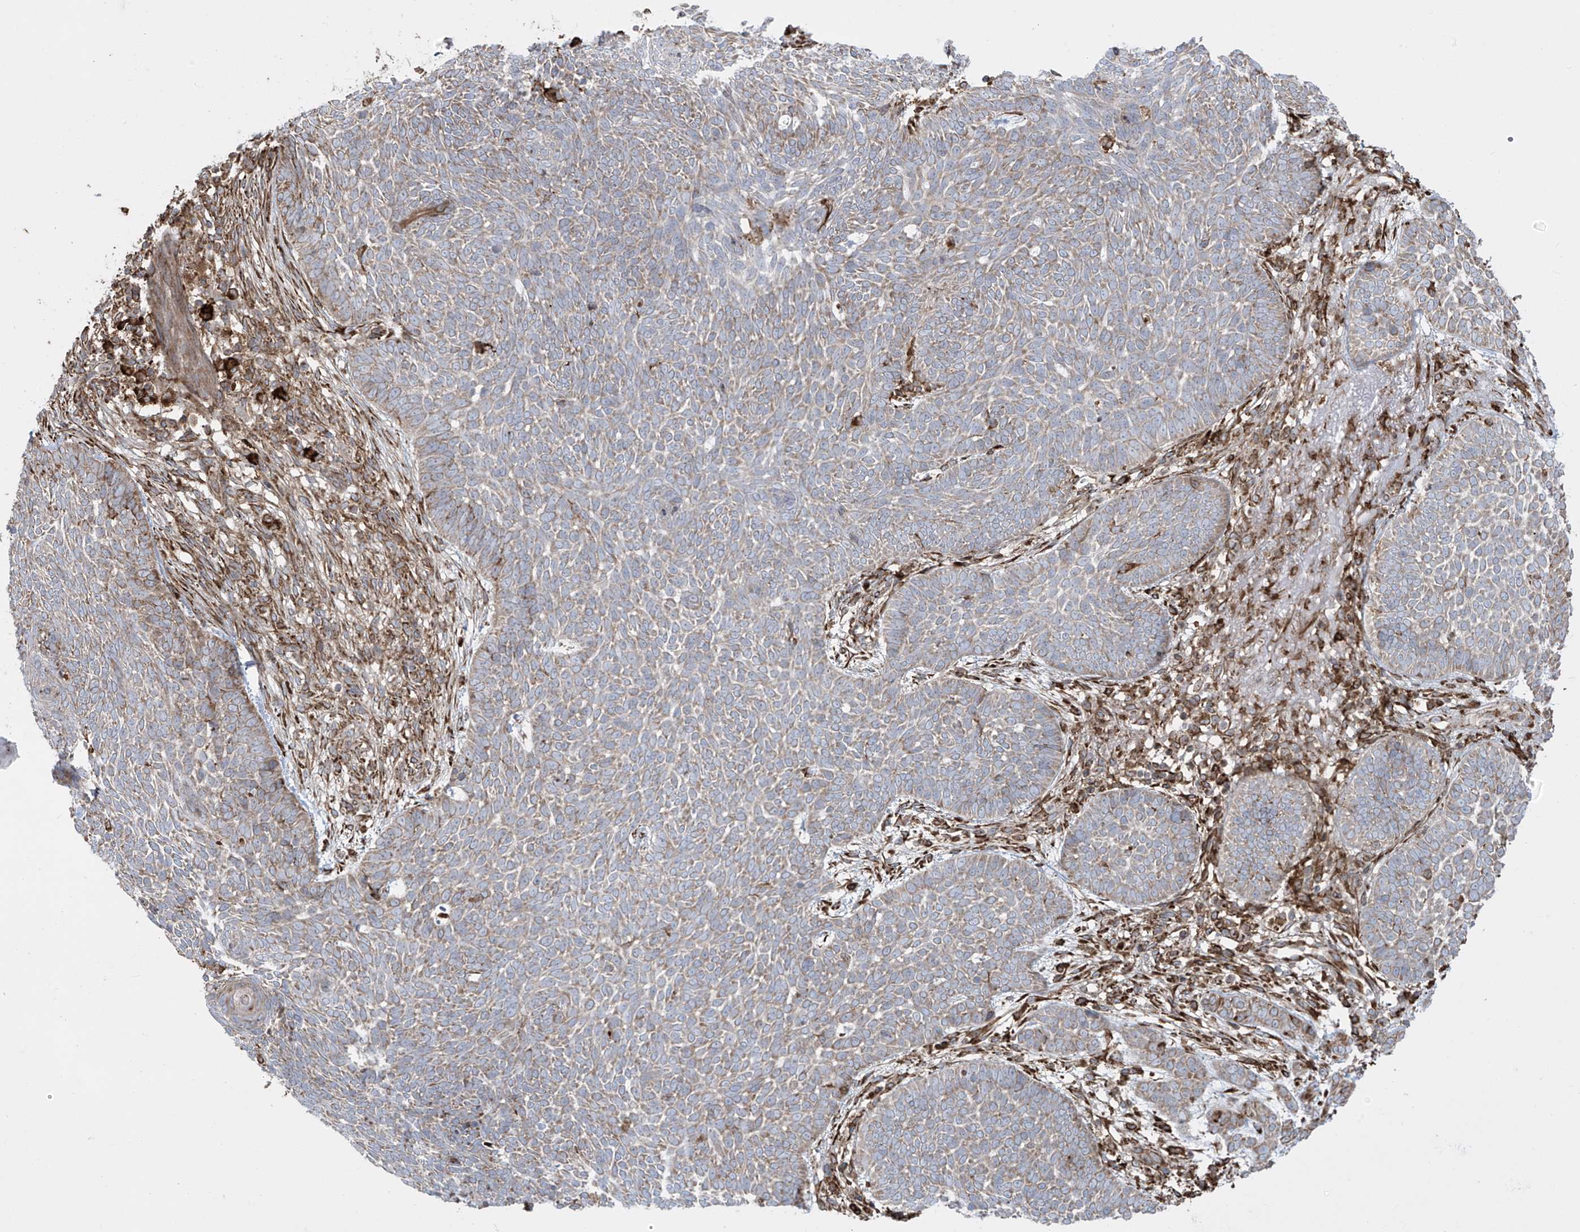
{"staining": {"intensity": "moderate", "quantity": ">75%", "location": "cytoplasmic/membranous"}, "tissue": "skin cancer", "cell_type": "Tumor cells", "image_type": "cancer", "snomed": [{"axis": "morphology", "description": "Normal tissue, NOS"}, {"axis": "morphology", "description": "Basal cell carcinoma"}, {"axis": "topography", "description": "Skin"}], "caption": "IHC histopathology image of skin cancer (basal cell carcinoma) stained for a protein (brown), which shows medium levels of moderate cytoplasmic/membranous expression in about >75% of tumor cells.", "gene": "MX1", "patient": {"sex": "male", "age": 64}}